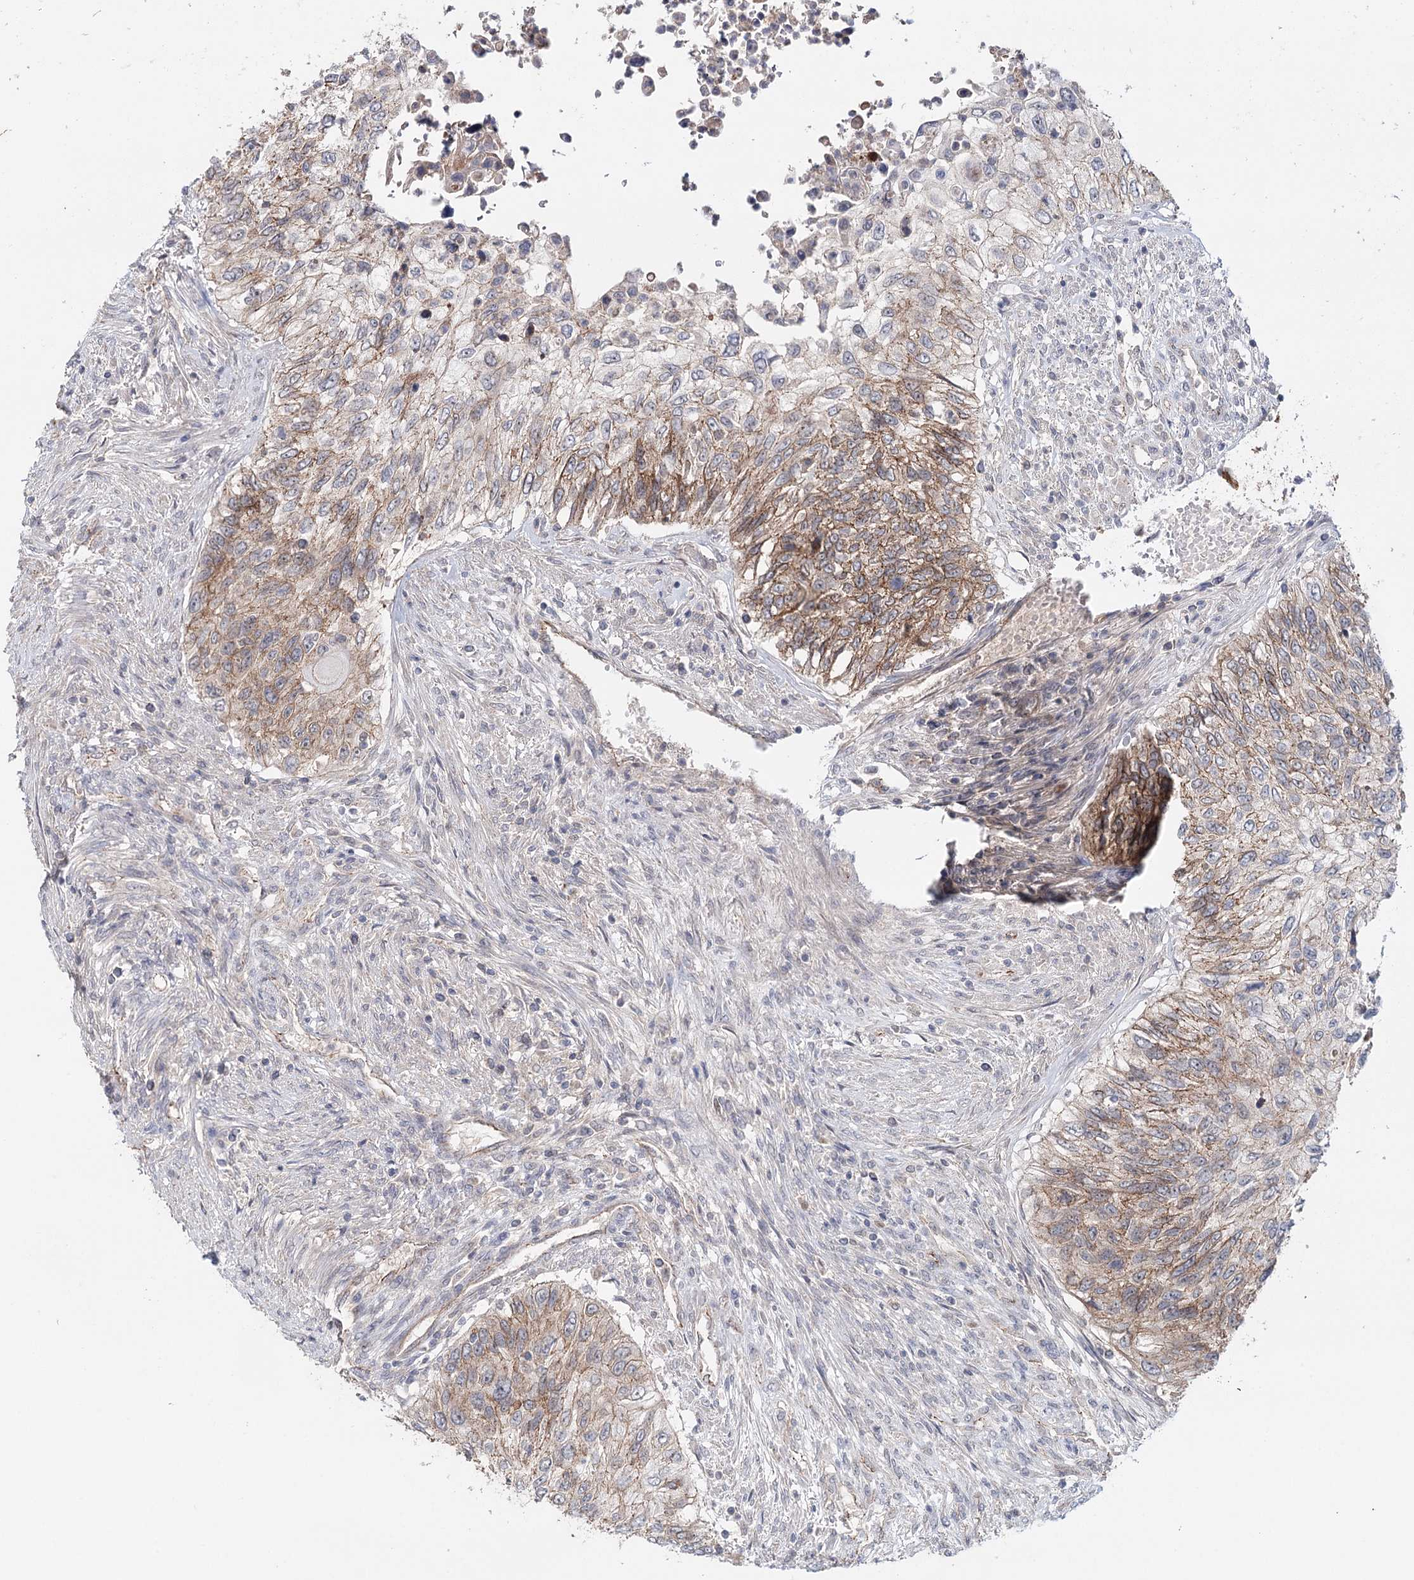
{"staining": {"intensity": "moderate", "quantity": "25%-75%", "location": "cytoplasmic/membranous"}, "tissue": "urothelial cancer", "cell_type": "Tumor cells", "image_type": "cancer", "snomed": [{"axis": "morphology", "description": "Urothelial carcinoma, High grade"}, {"axis": "topography", "description": "Urinary bladder"}], "caption": "There is medium levels of moderate cytoplasmic/membranous positivity in tumor cells of urothelial cancer, as demonstrated by immunohistochemical staining (brown color).", "gene": "PKP4", "patient": {"sex": "female", "age": 60}}